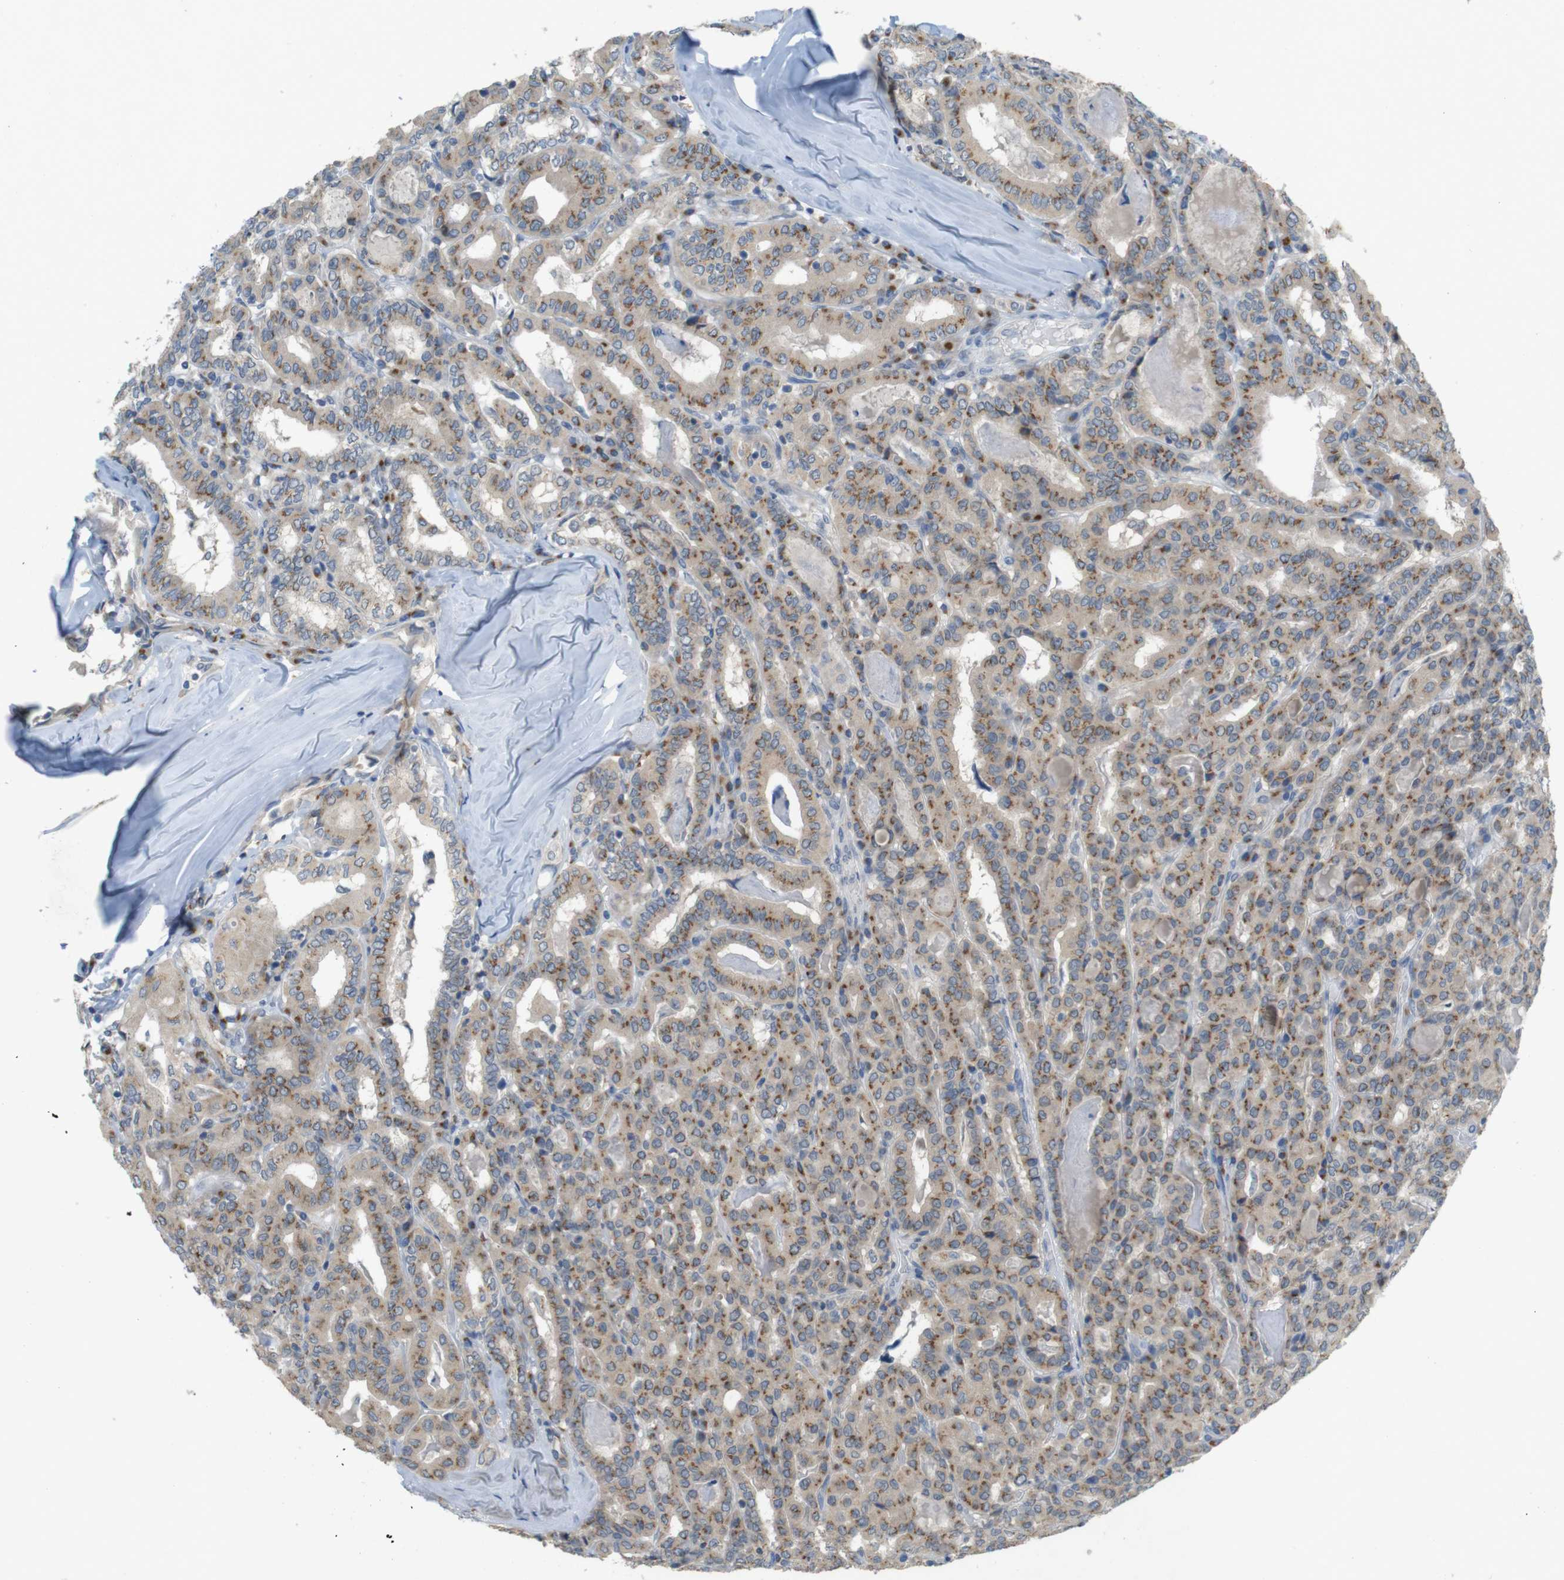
{"staining": {"intensity": "moderate", "quantity": ">75%", "location": "cytoplasmic/membranous"}, "tissue": "thyroid cancer", "cell_type": "Tumor cells", "image_type": "cancer", "snomed": [{"axis": "morphology", "description": "Papillary adenocarcinoma, NOS"}, {"axis": "topography", "description": "Thyroid gland"}], "caption": "A medium amount of moderate cytoplasmic/membranous positivity is identified in about >75% of tumor cells in papillary adenocarcinoma (thyroid) tissue.", "gene": "YIPF3", "patient": {"sex": "female", "age": 42}}